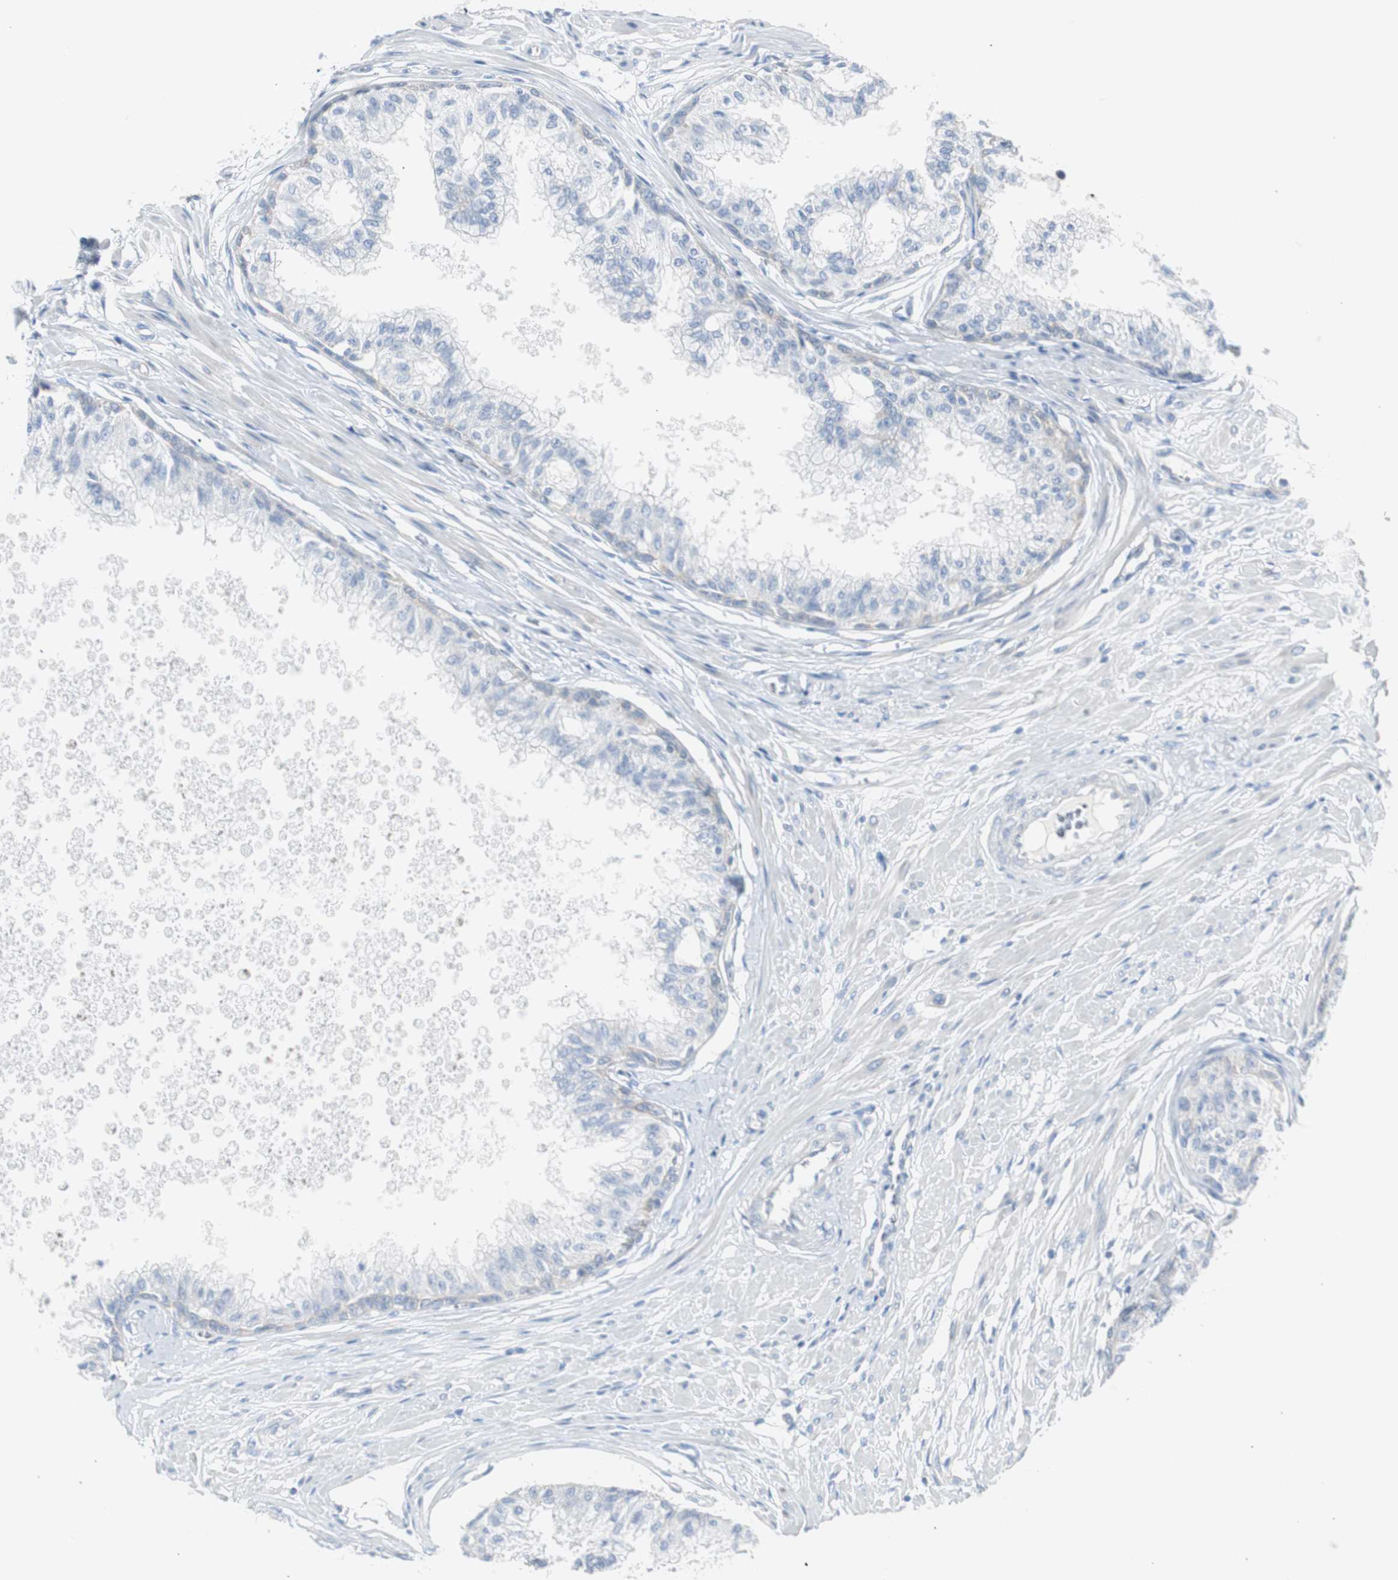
{"staining": {"intensity": "weak", "quantity": ">75%", "location": "cytoplasmic/membranous"}, "tissue": "prostate", "cell_type": "Glandular cells", "image_type": "normal", "snomed": [{"axis": "morphology", "description": "Normal tissue, NOS"}, {"axis": "topography", "description": "Prostate"}, {"axis": "topography", "description": "Seminal veicle"}], "caption": "This is a micrograph of IHC staining of benign prostate, which shows weak expression in the cytoplasmic/membranous of glandular cells.", "gene": "RPS12", "patient": {"sex": "male", "age": 60}}